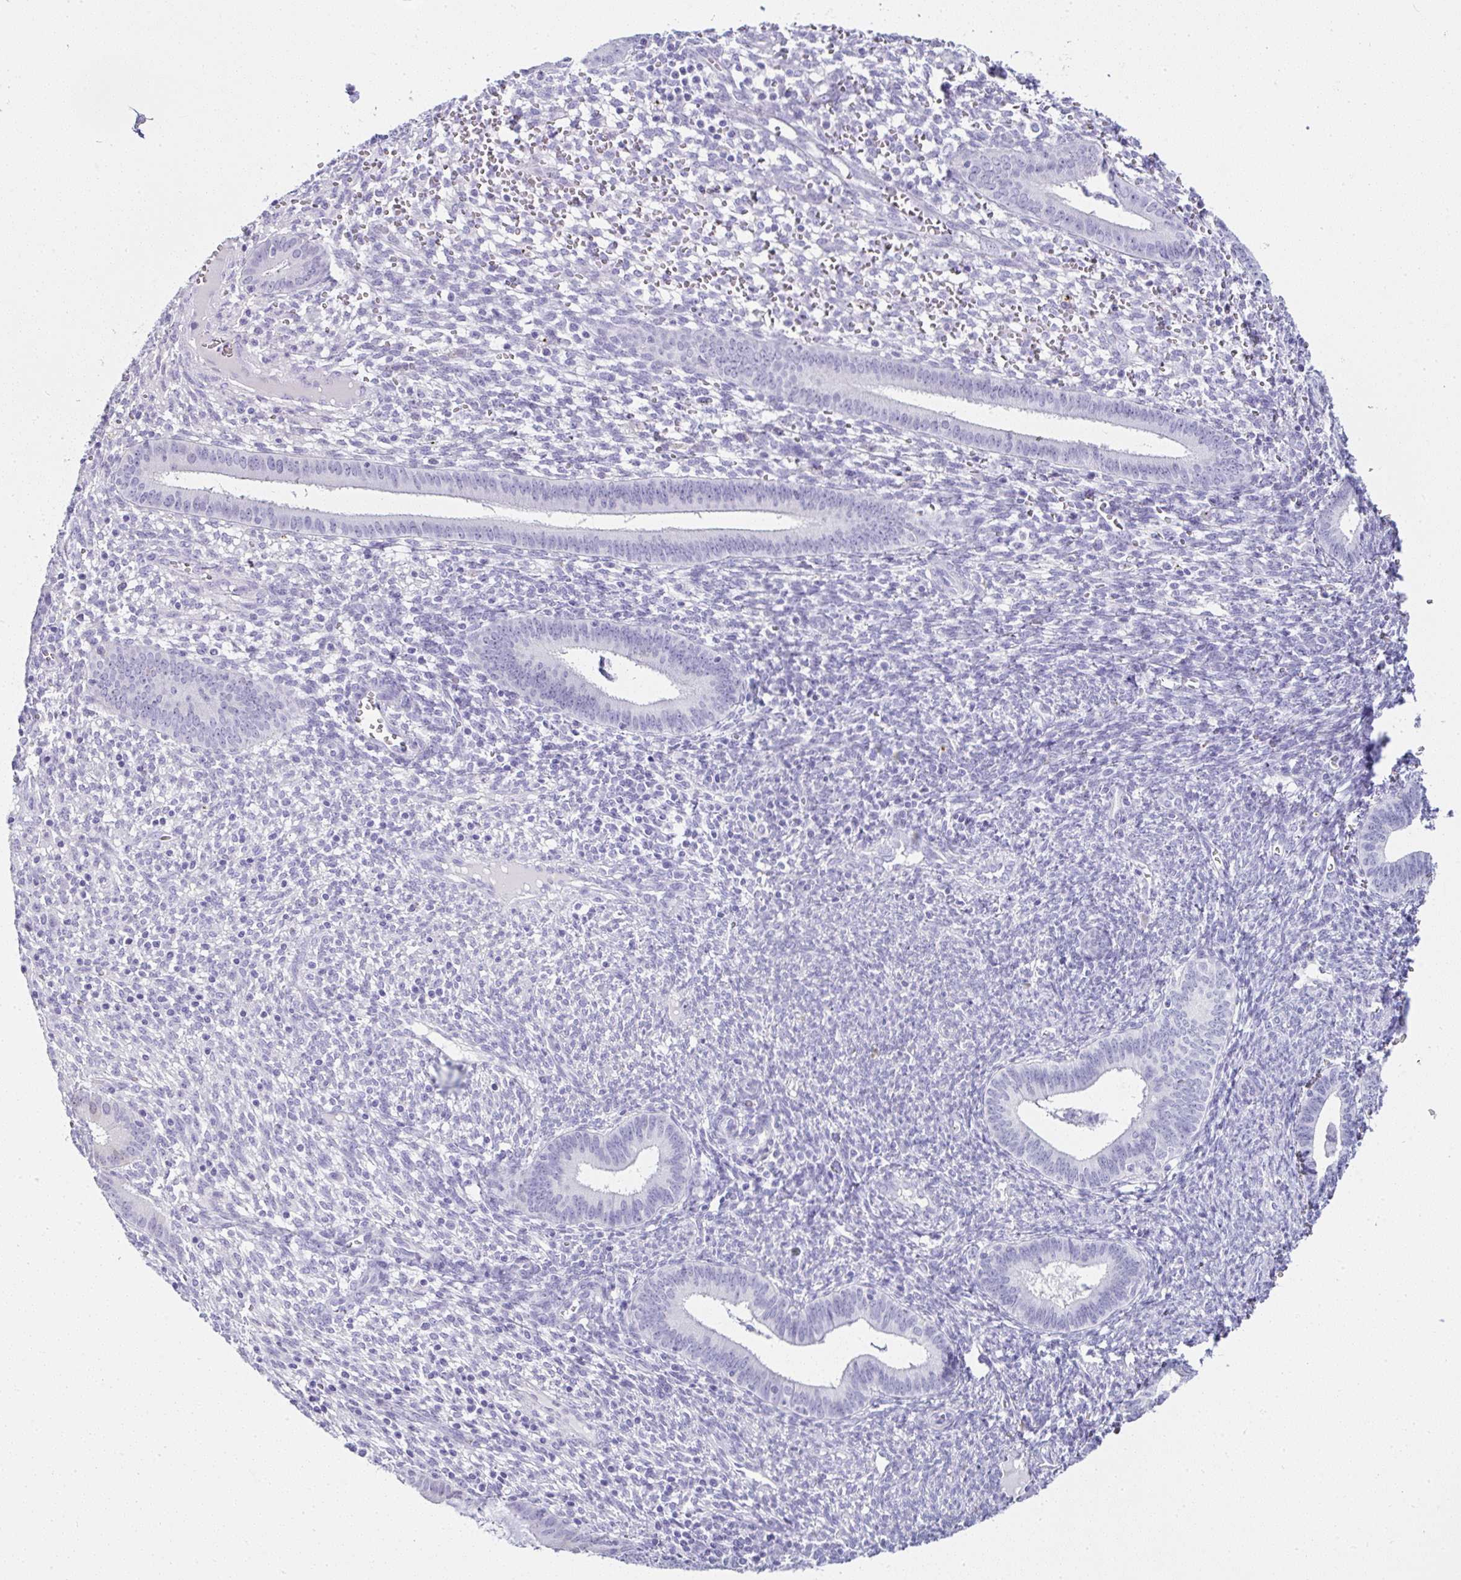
{"staining": {"intensity": "negative", "quantity": "none", "location": "none"}, "tissue": "endometrium", "cell_type": "Cells in endometrial stroma", "image_type": "normal", "snomed": [{"axis": "morphology", "description": "Normal tissue, NOS"}, {"axis": "topography", "description": "Endometrium"}], "caption": "The immunohistochemistry photomicrograph has no significant staining in cells in endometrial stroma of endometrium. Brightfield microscopy of immunohistochemistry (IHC) stained with DAB (brown) and hematoxylin (blue), captured at high magnification.", "gene": "SERPINB3", "patient": {"sex": "female", "age": 41}}